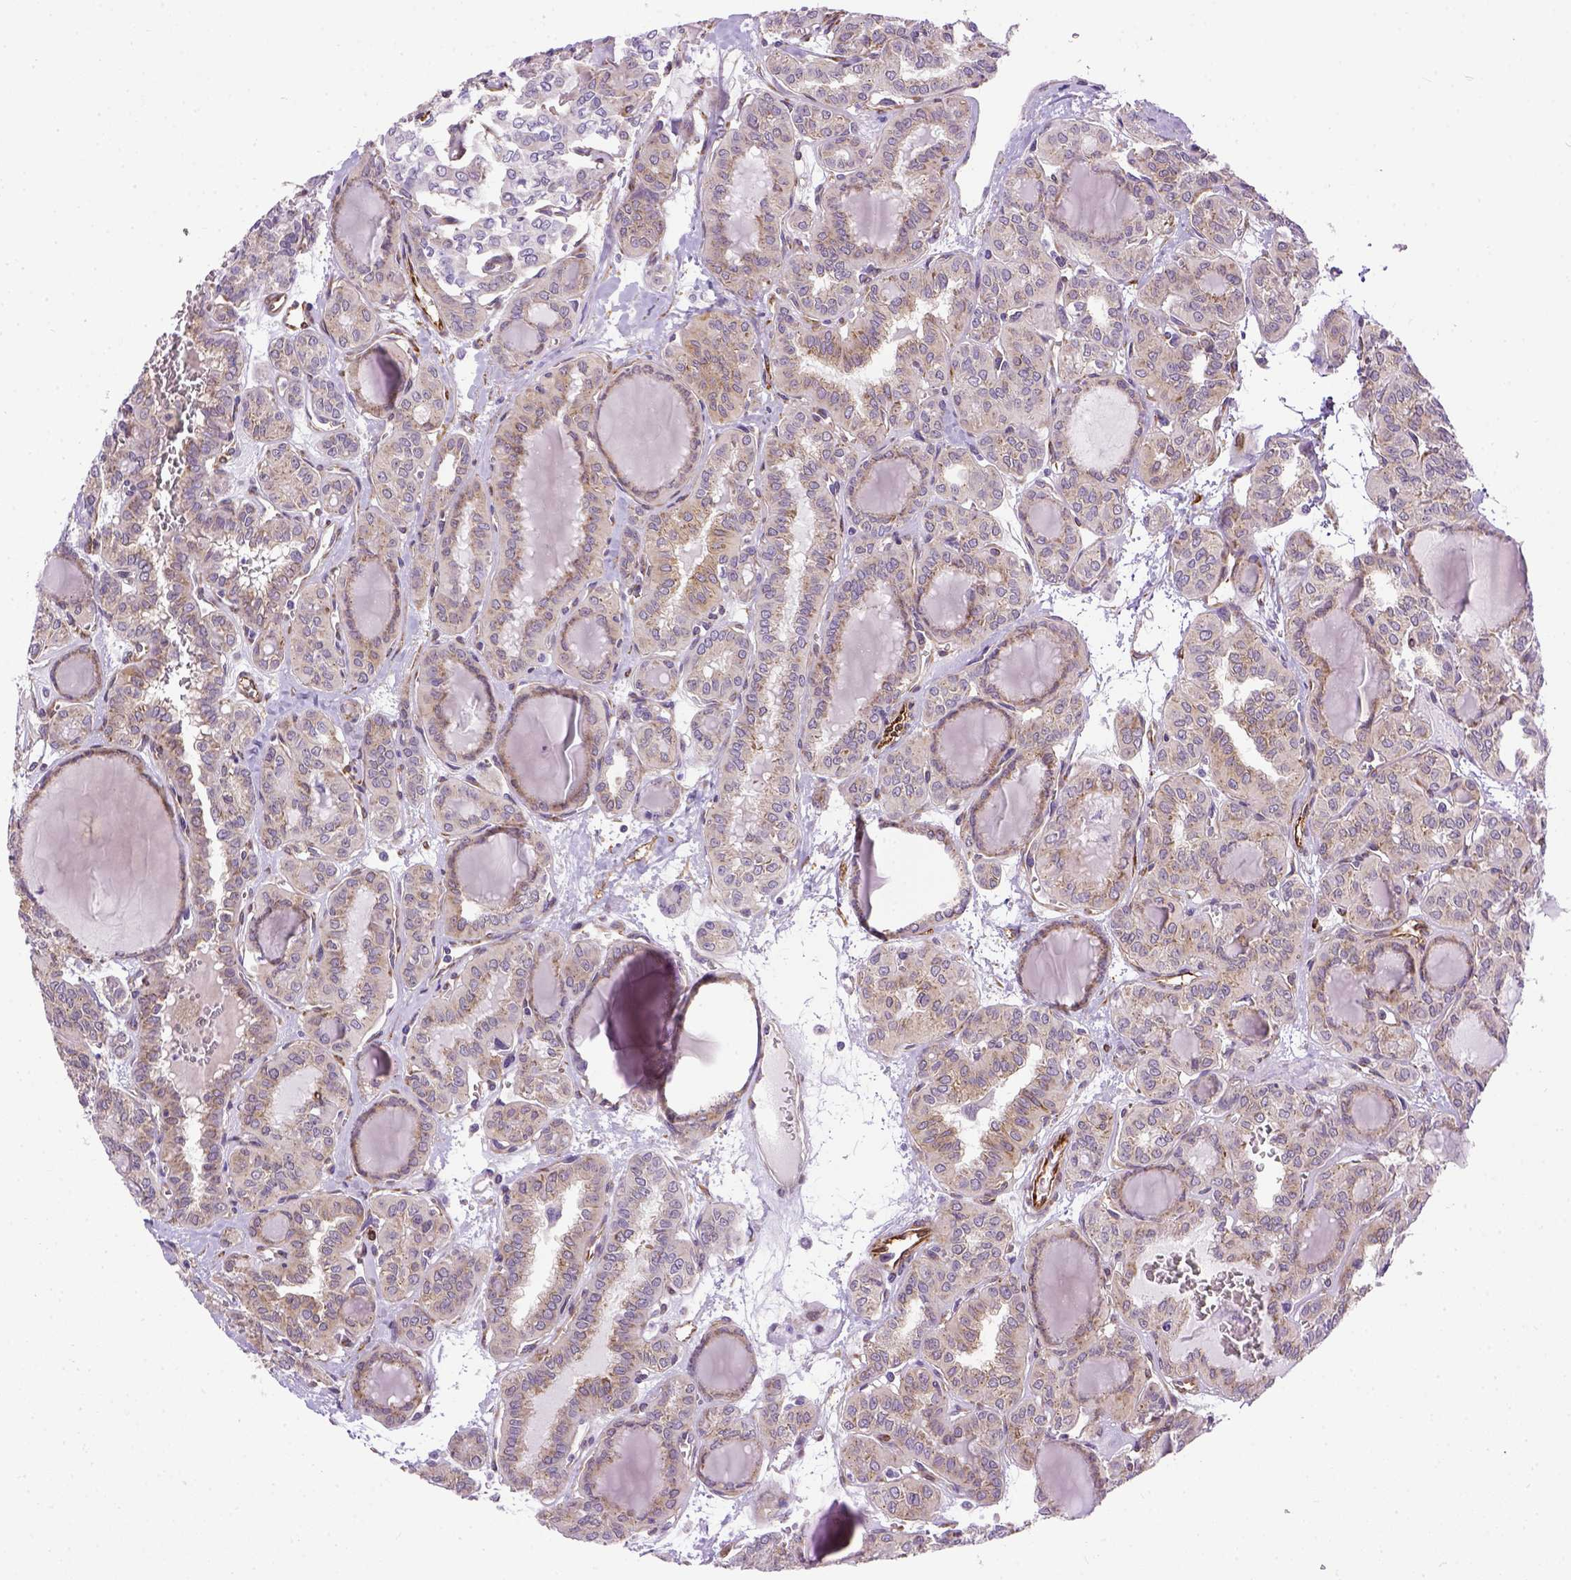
{"staining": {"intensity": "moderate", "quantity": "<25%", "location": "cytoplasmic/membranous"}, "tissue": "thyroid cancer", "cell_type": "Tumor cells", "image_type": "cancer", "snomed": [{"axis": "morphology", "description": "Papillary adenocarcinoma, NOS"}, {"axis": "topography", "description": "Thyroid gland"}], "caption": "There is low levels of moderate cytoplasmic/membranous positivity in tumor cells of thyroid cancer, as demonstrated by immunohistochemical staining (brown color).", "gene": "KAZN", "patient": {"sex": "female", "age": 41}}